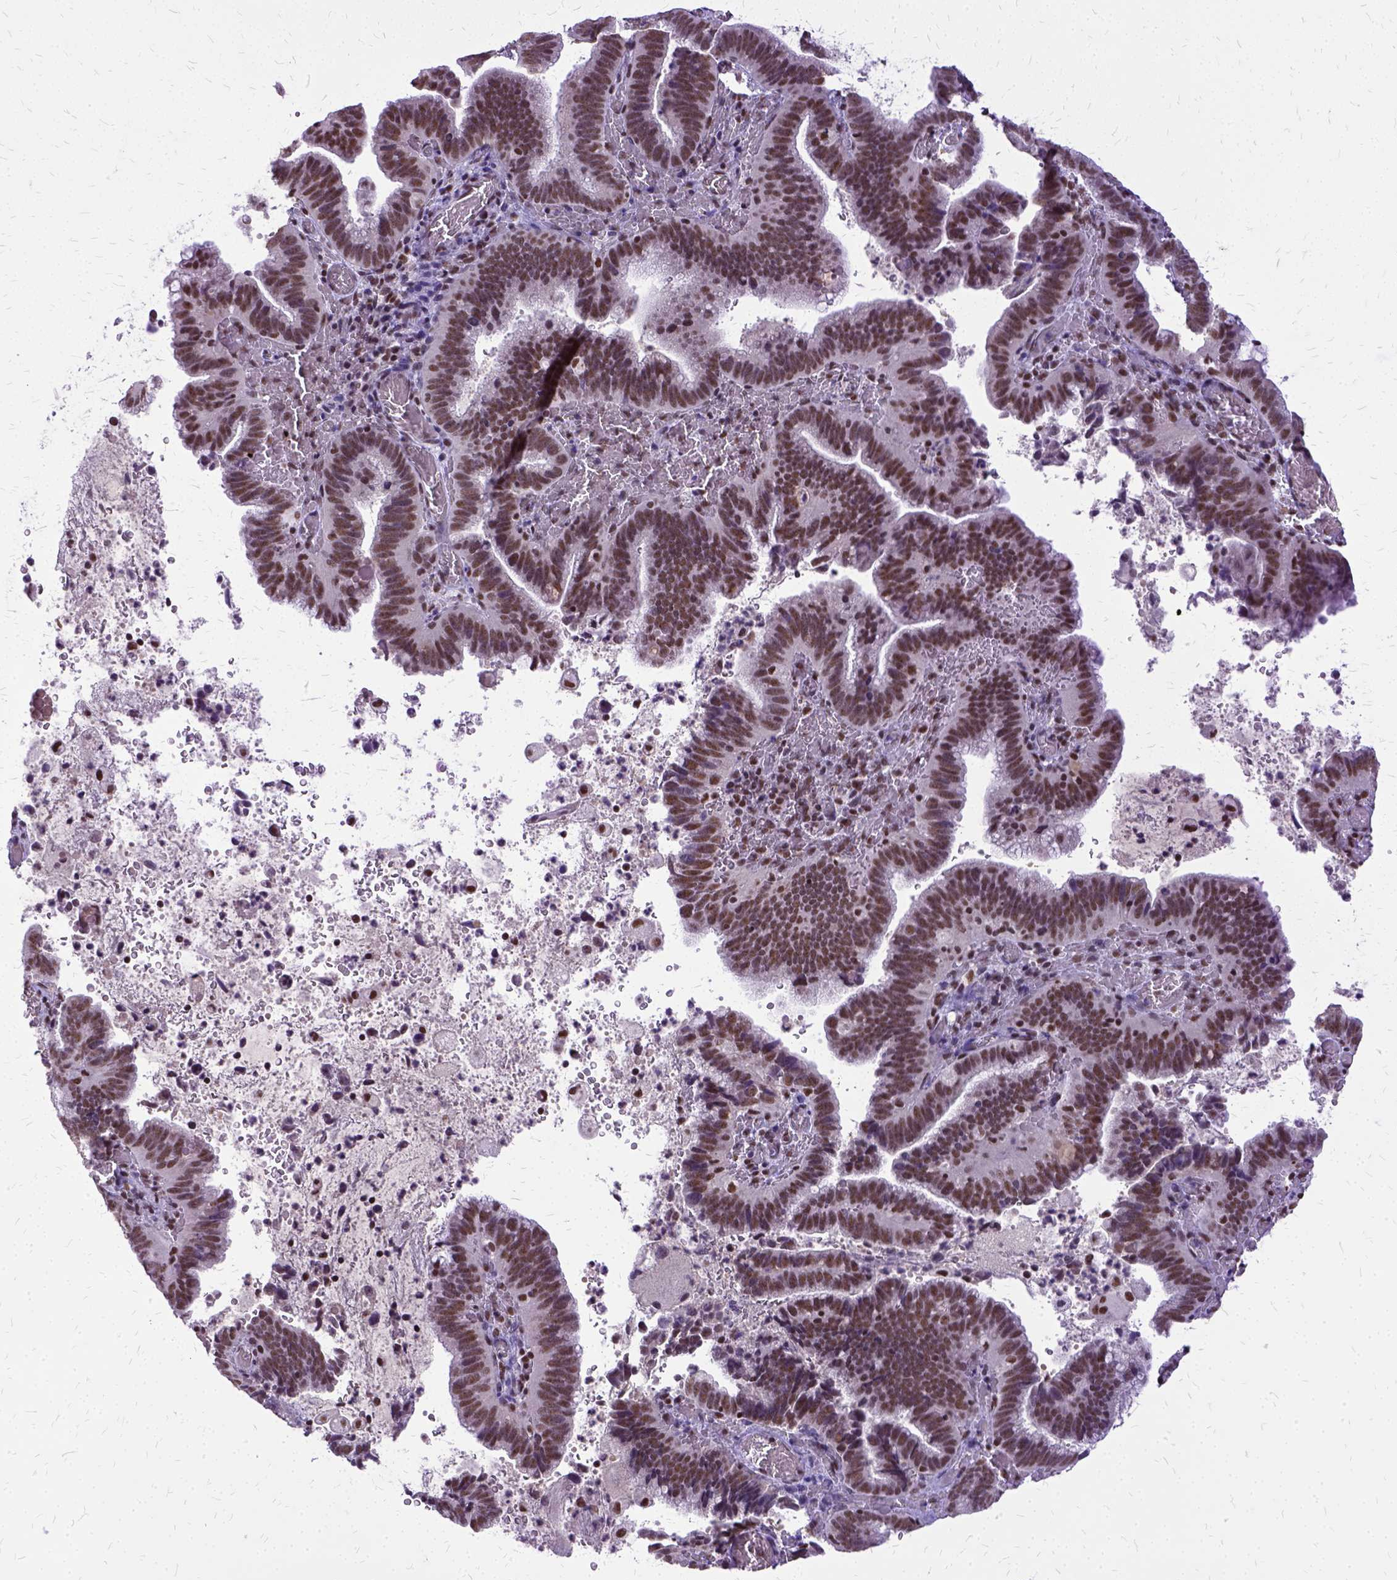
{"staining": {"intensity": "moderate", "quantity": ">75%", "location": "nuclear"}, "tissue": "cervical cancer", "cell_type": "Tumor cells", "image_type": "cancer", "snomed": [{"axis": "morphology", "description": "Adenocarcinoma, NOS"}, {"axis": "topography", "description": "Cervix"}], "caption": "Adenocarcinoma (cervical) tissue reveals moderate nuclear staining in approximately >75% of tumor cells", "gene": "SETD1A", "patient": {"sex": "female", "age": 61}}